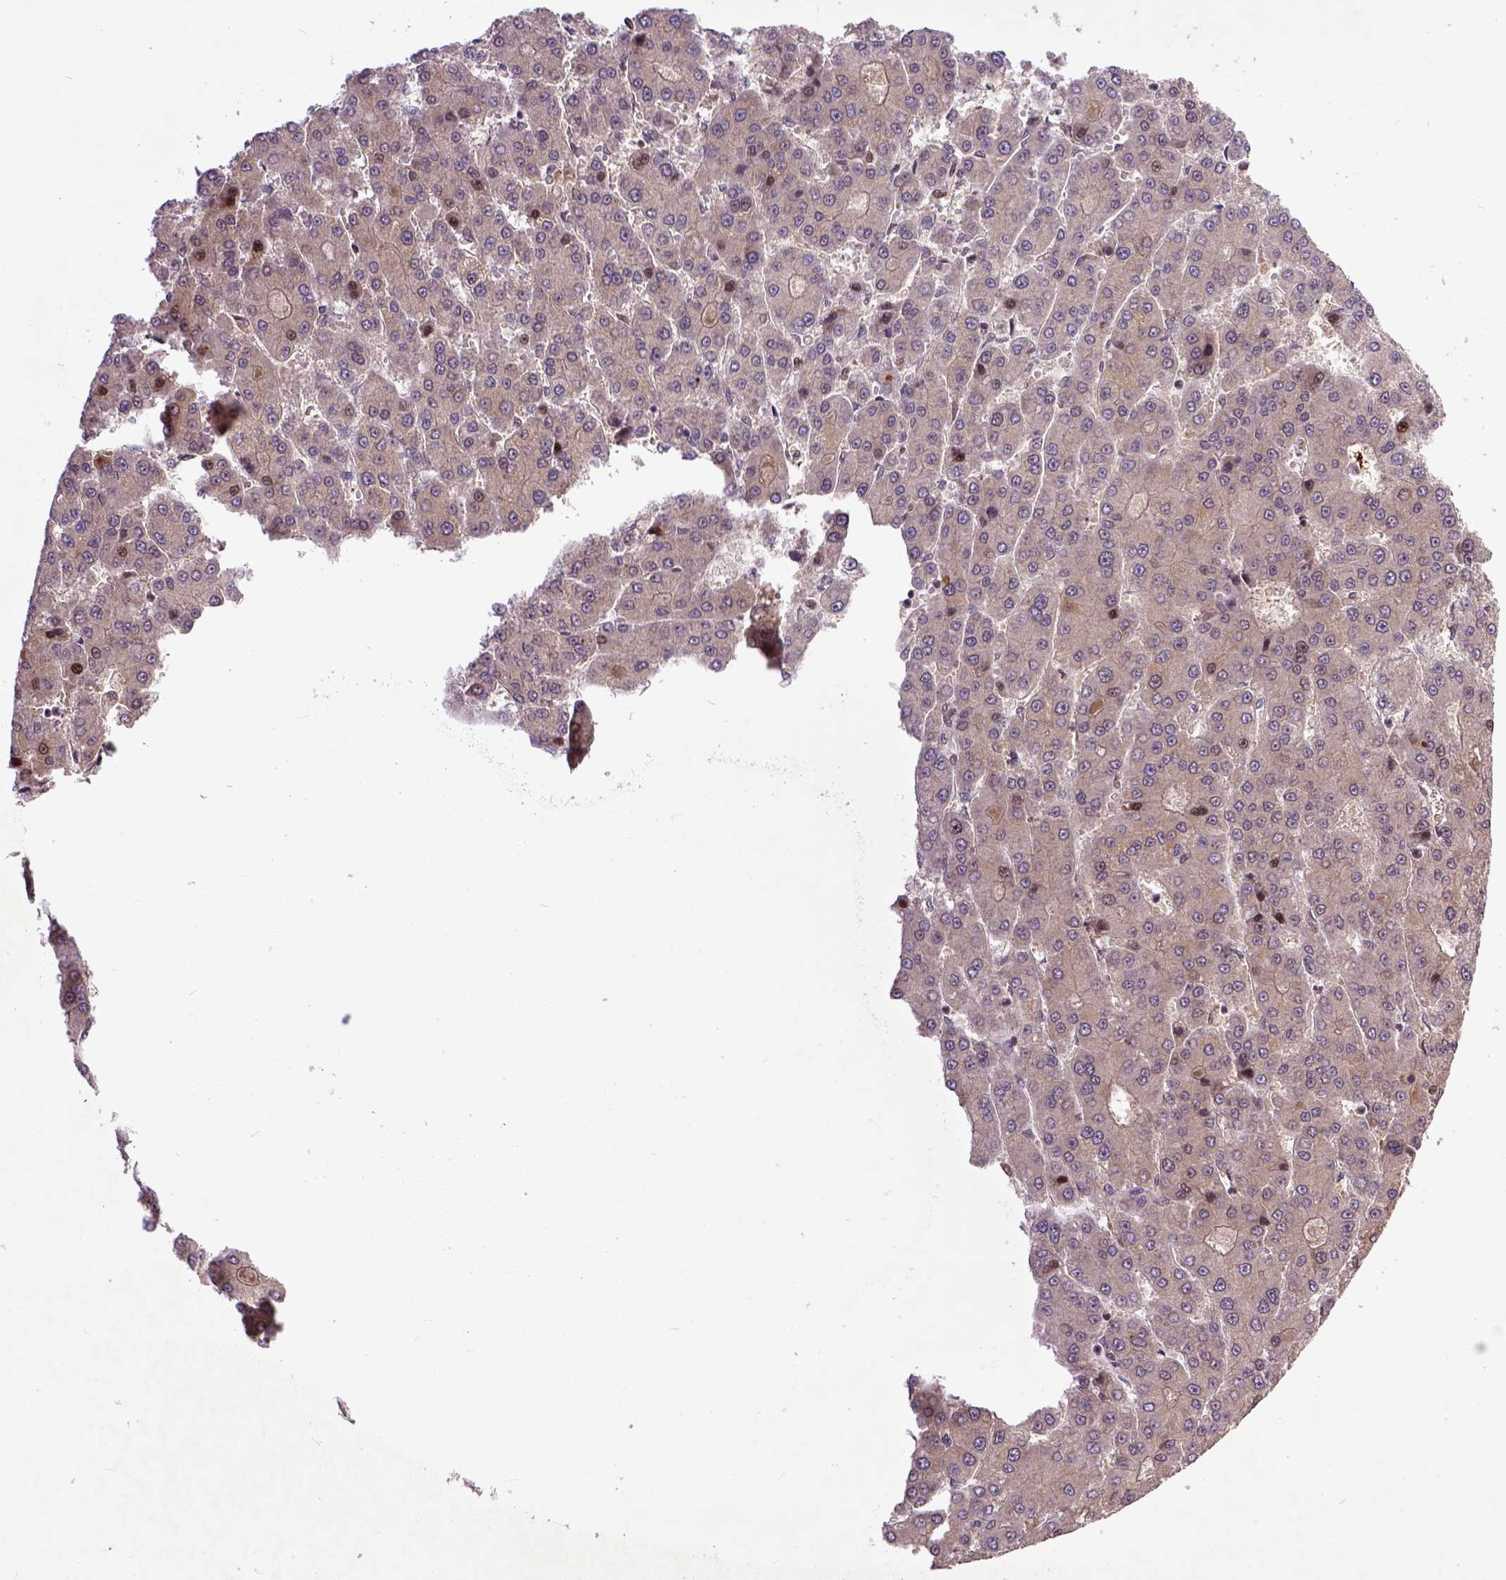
{"staining": {"intensity": "weak", "quantity": ">75%", "location": "cytoplasmic/membranous"}, "tissue": "liver cancer", "cell_type": "Tumor cells", "image_type": "cancer", "snomed": [{"axis": "morphology", "description": "Carcinoma, Hepatocellular, NOS"}, {"axis": "topography", "description": "Liver"}], "caption": "Immunohistochemistry staining of liver cancer, which shows low levels of weak cytoplasmic/membranous expression in about >75% of tumor cells indicating weak cytoplasmic/membranous protein staining. The staining was performed using DAB (brown) for protein detection and nuclei were counterstained in hematoxylin (blue).", "gene": "RCC2", "patient": {"sex": "male", "age": 70}}